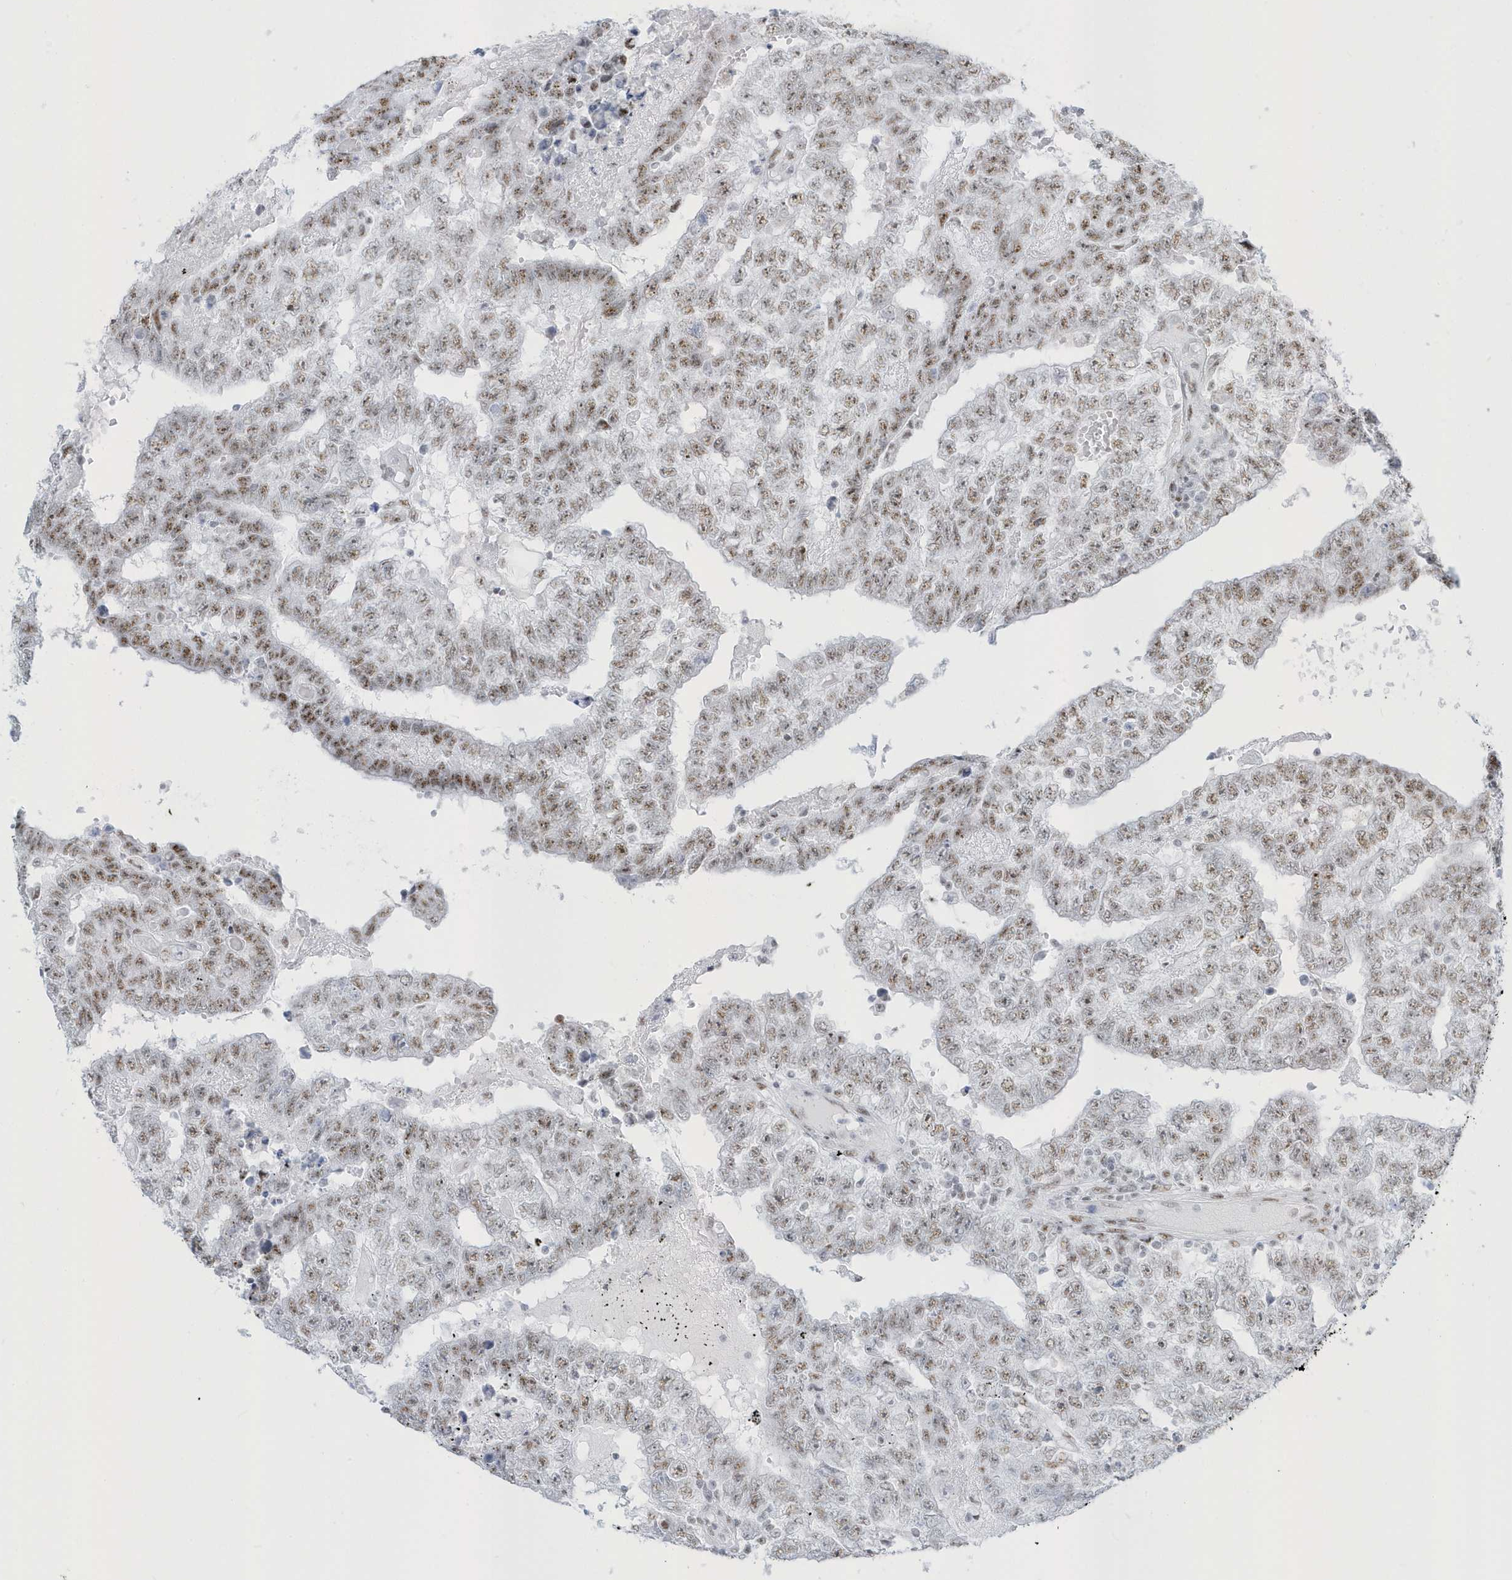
{"staining": {"intensity": "moderate", "quantity": ">75%", "location": "nuclear"}, "tissue": "testis cancer", "cell_type": "Tumor cells", "image_type": "cancer", "snomed": [{"axis": "morphology", "description": "Carcinoma, Embryonal, NOS"}, {"axis": "topography", "description": "Testis"}], "caption": "Testis cancer (embryonal carcinoma) stained with a brown dye demonstrates moderate nuclear positive expression in approximately >75% of tumor cells.", "gene": "PLEKHN1", "patient": {"sex": "male", "age": 25}}